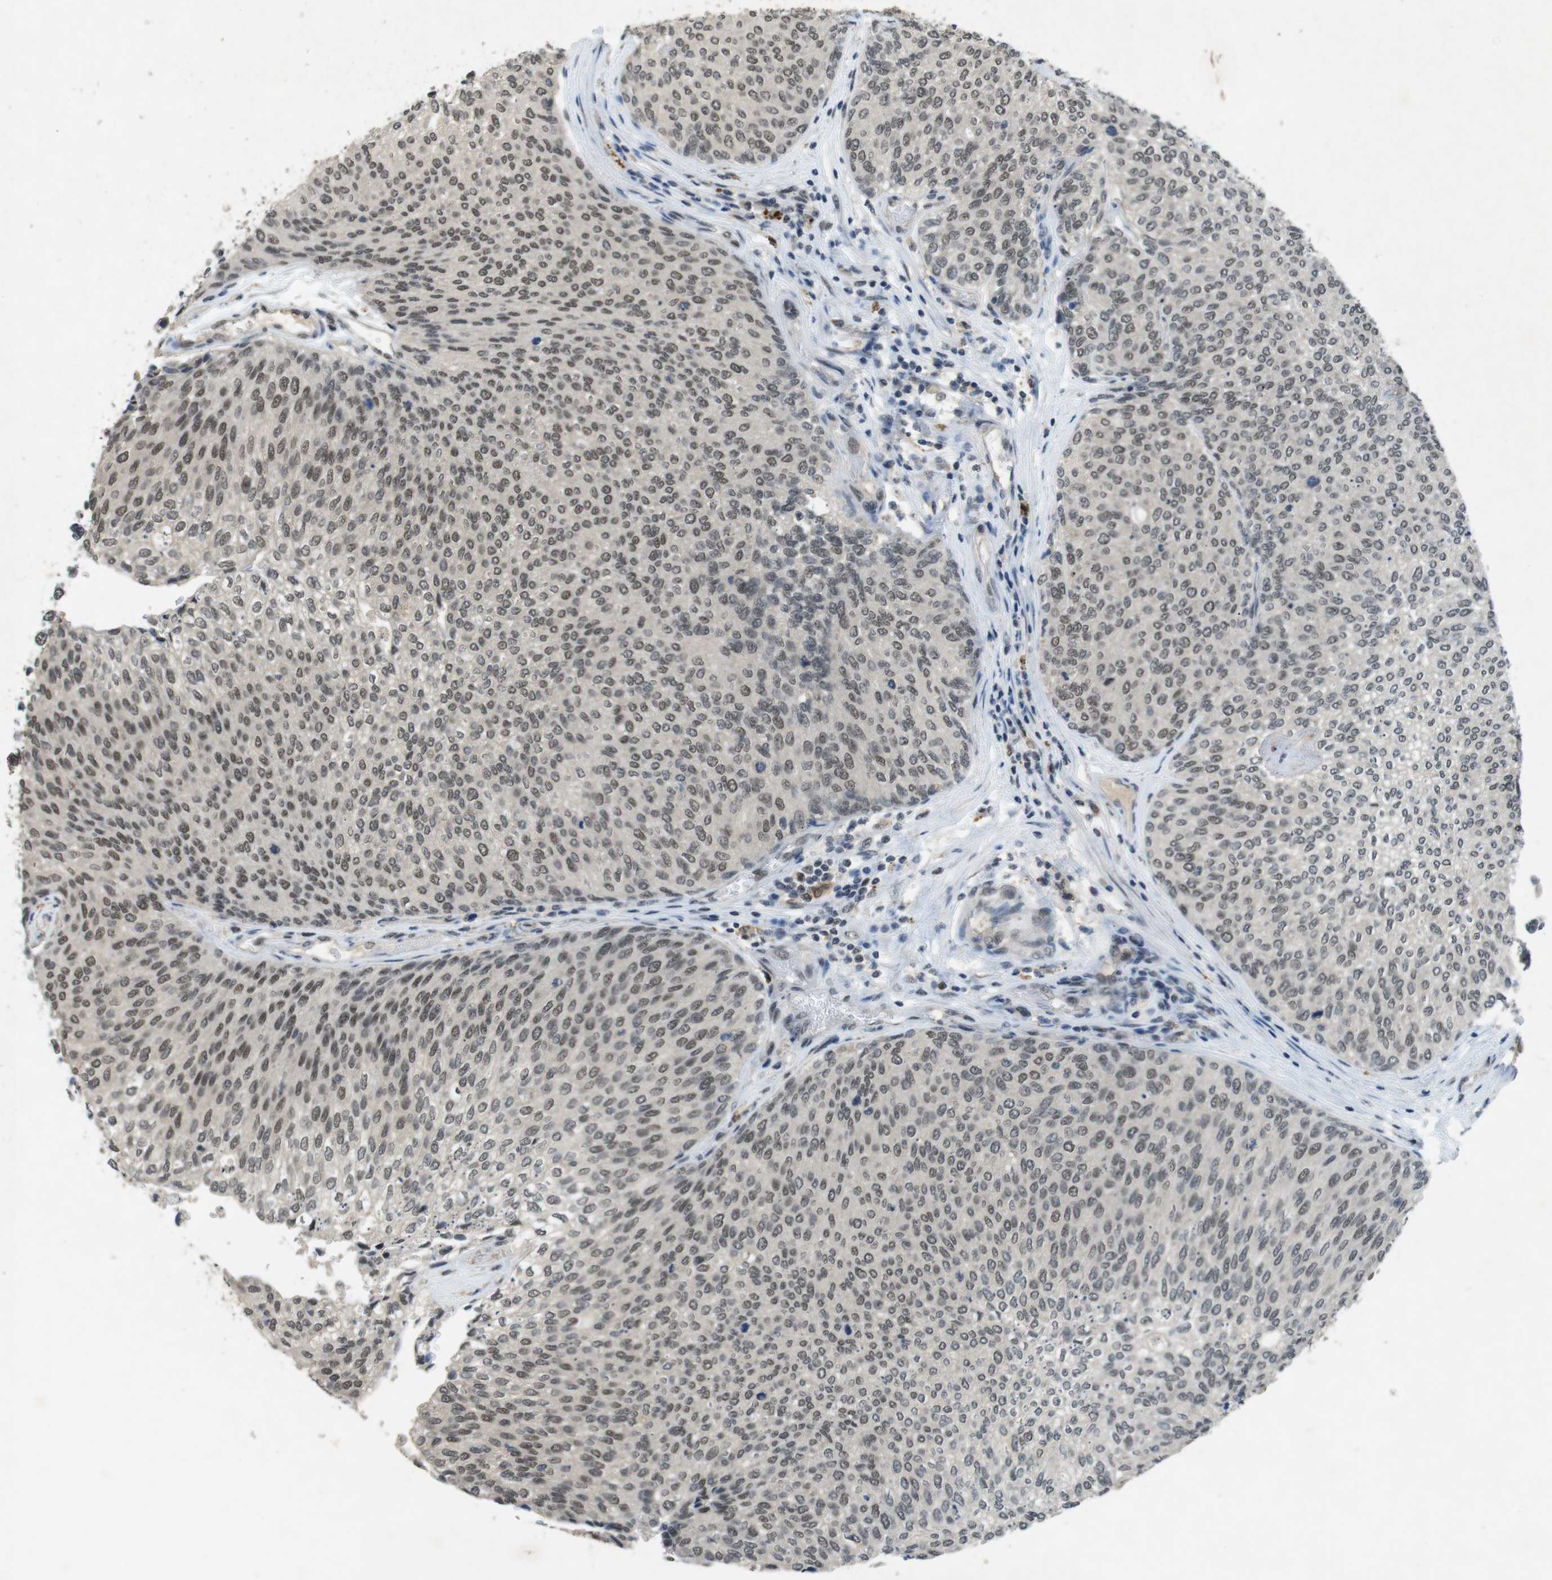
{"staining": {"intensity": "weak", "quantity": "25%-75%", "location": "nuclear"}, "tissue": "urothelial cancer", "cell_type": "Tumor cells", "image_type": "cancer", "snomed": [{"axis": "morphology", "description": "Urothelial carcinoma, Low grade"}, {"axis": "topography", "description": "Urinary bladder"}], "caption": "IHC (DAB) staining of human low-grade urothelial carcinoma shows weak nuclear protein staining in approximately 25%-75% of tumor cells. Immunohistochemistry (ihc) stains the protein of interest in brown and the nuclei are stained blue.", "gene": "USP7", "patient": {"sex": "female", "age": 79}}